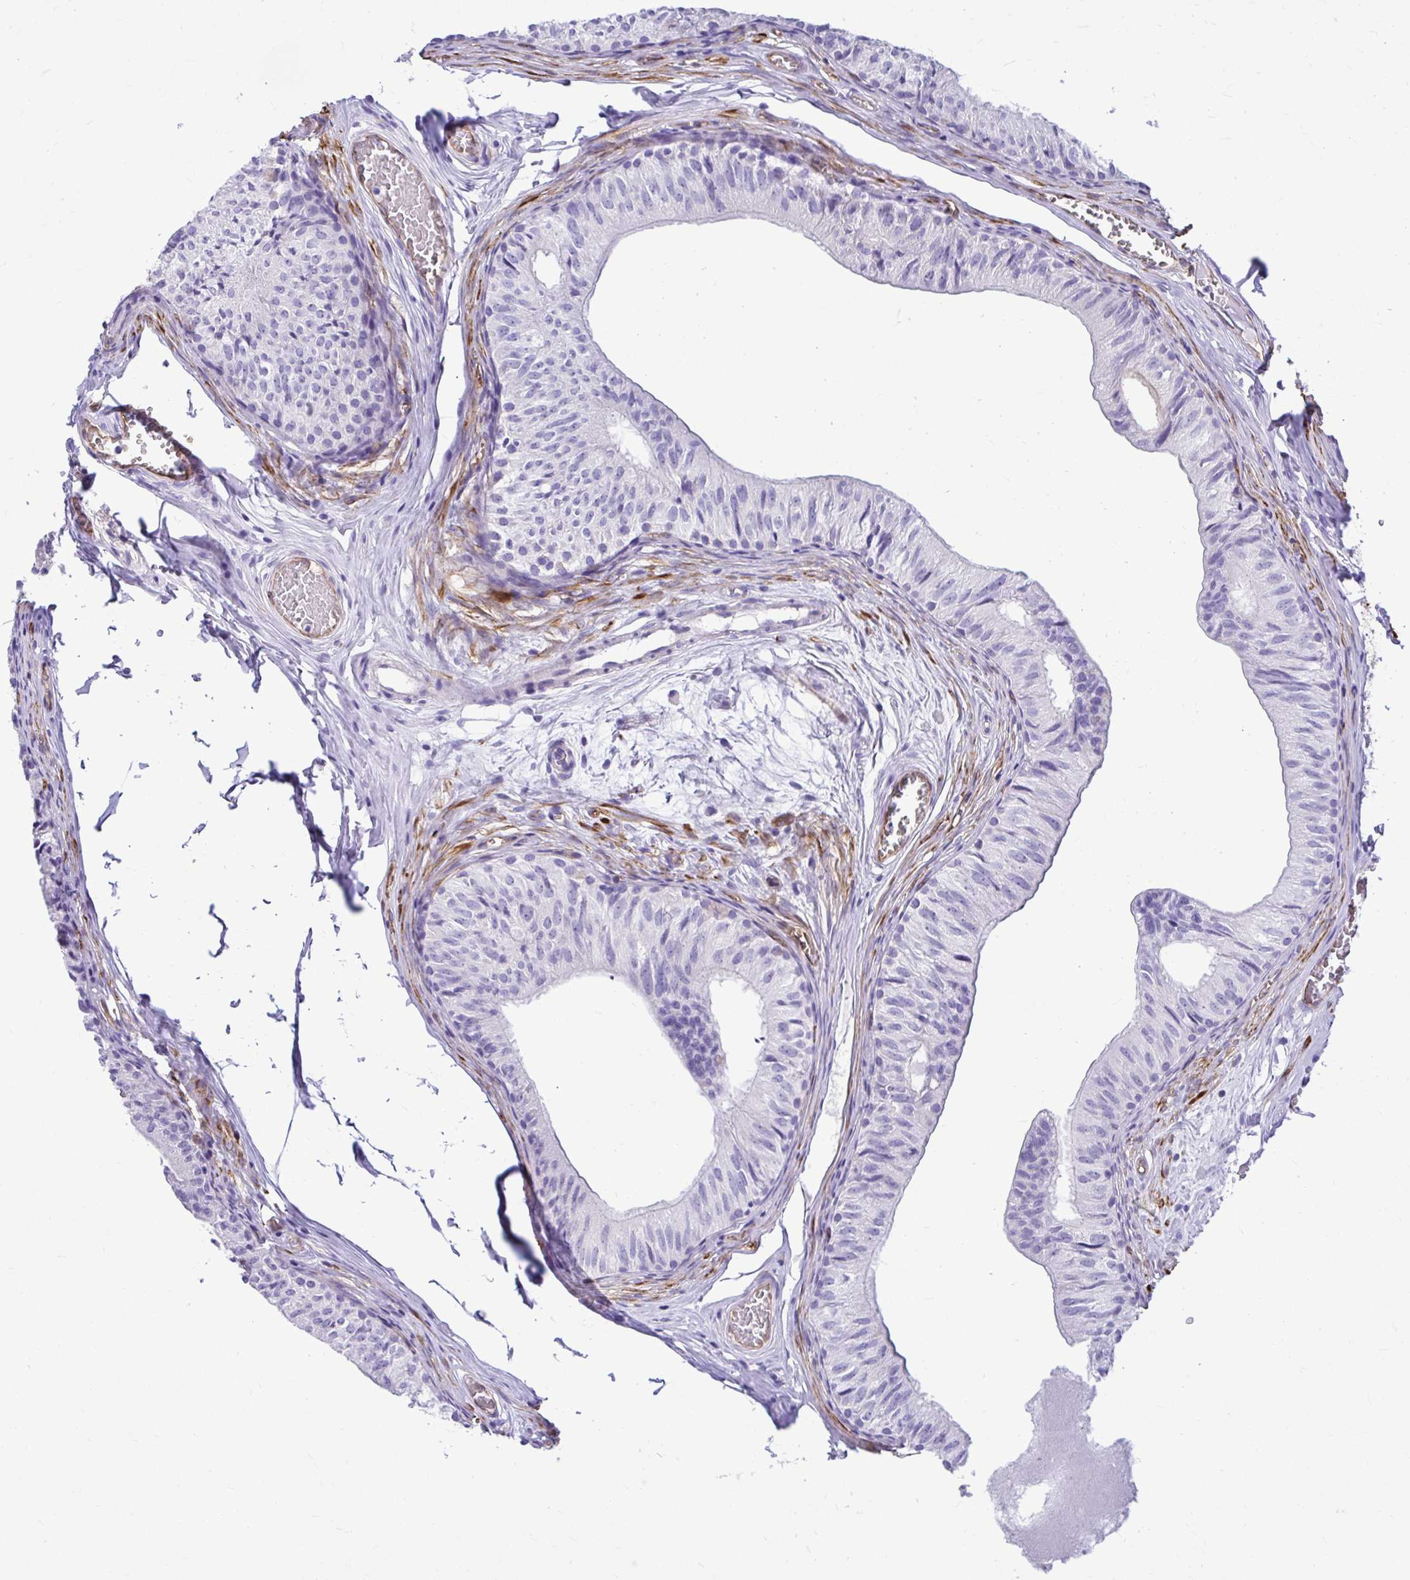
{"staining": {"intensity": "negative", "quantity": "none", "location": "none"}, "tissue": "epididymis", "cell_type": "Glandular cells", "image_type": "normal", "snomed": [{"axis": "morphology", "description": "Normal tissue, NOS"}, {"axis": "topography", "description": "Epididymis"}], "caption": "Glandular cells are negative for brown protein staining in unremarkable epididymis. The staining is performed using DAB brown chromogen with nuclei counter-stained in using hematoxylin.", "gene": "ABCG2", "patient": {"sex": "male", "age": 25}}